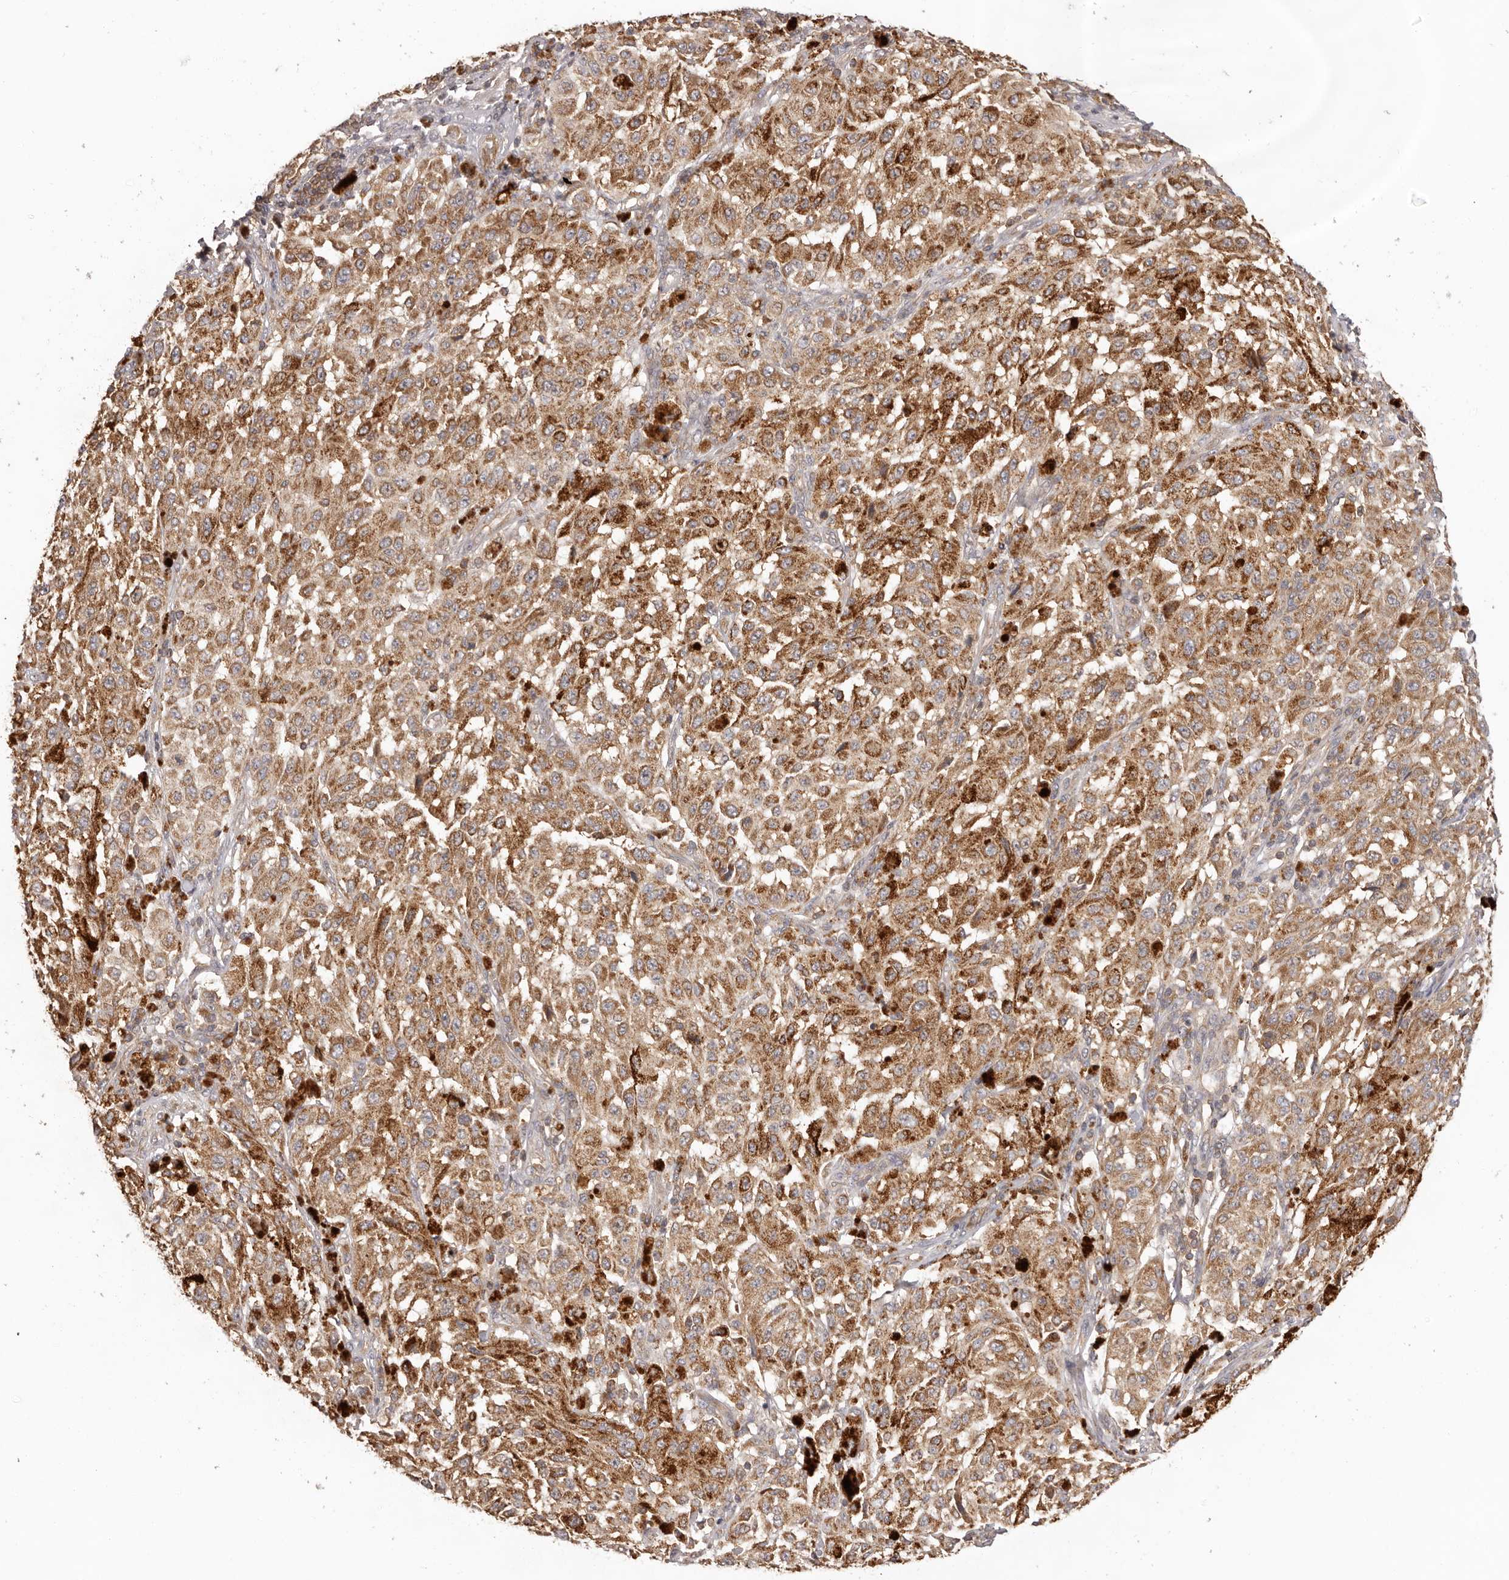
{"staining": {"intensity": "strong", "quantity": ">75%", "location": "cytoplasmic/membranous"}, "tissue": "melanoma", "cell_type": "Tumor cells", "image_type": "cancer", "snomed": [{"axis": "morphology", "description": "Malignant melanoma, NOS"}, {"axis": "topography", "description": "Skin"}], "caption": "High-magnification brightfield microscopy of melanoma stained with DAB (3,3'-diaminobenzidine) (brown) and counterstained with hematoxylin (blue). tumor cells exhibit strong cytoplasmic/membranous positivity is appreciated in about>75% of cells. The staining is performed using DAB (3,3'-diaminobenzidine) brown chromogen to label protein expression. The nuclei are counter-stained blue using hematoxylin.", "gene": "EEF1E1", "patient": {"sex": "female", "age": 64}}